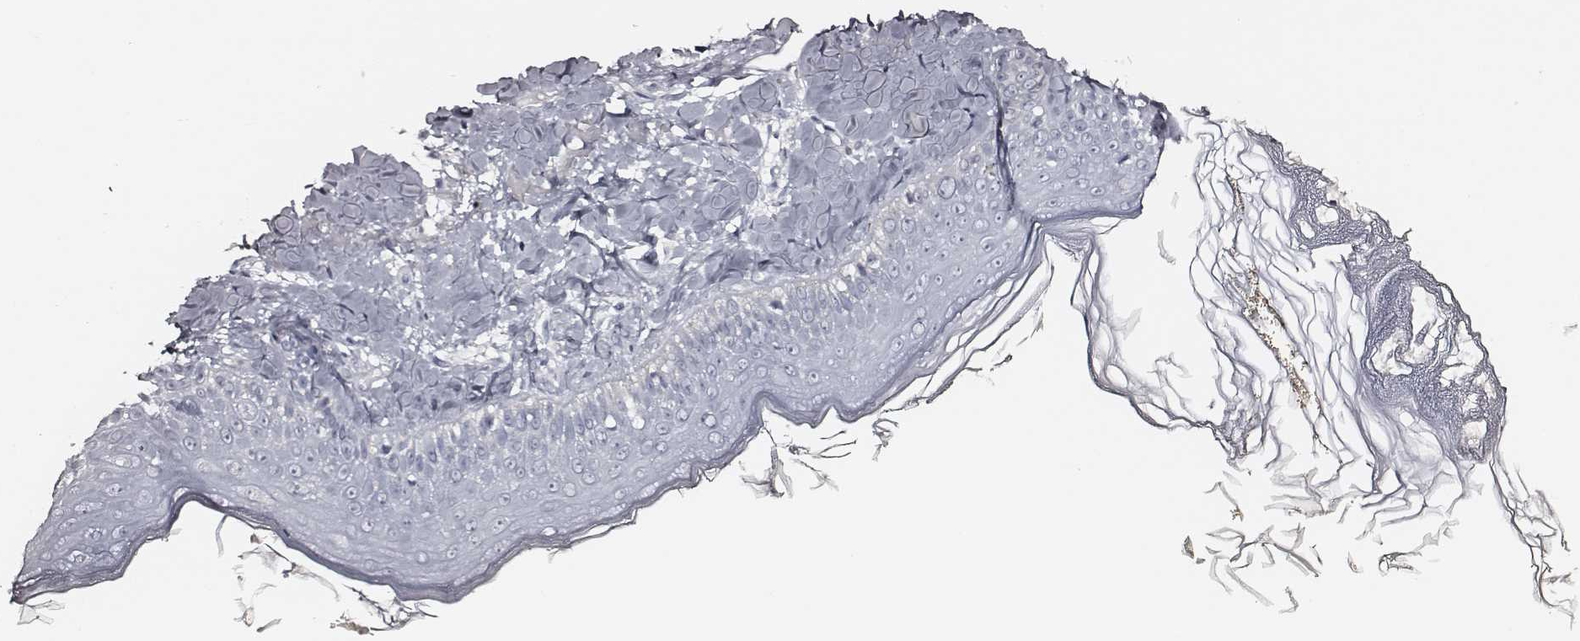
{"staining": {"intensity": "negative", "quantity": "none", "location": "none"}, "tissue": "skin", "cell_type": "Fibroblasts", "image_type": "normal", "snomed": [{"axis": "morphology", "description": "Normal tissue, NOS"}, {"axis": "topography", "description": "Skin"}], "caption": "Fibroblasts show no significant positivity in normal skin. (Stains: DAB immunohistochemistry (IHC) with hematoxylin counter stain, Microscopy: brightfield microscopy at high magnification).", "gene": "DPEP1", "patient": {"sex": "male", "age": 73}}